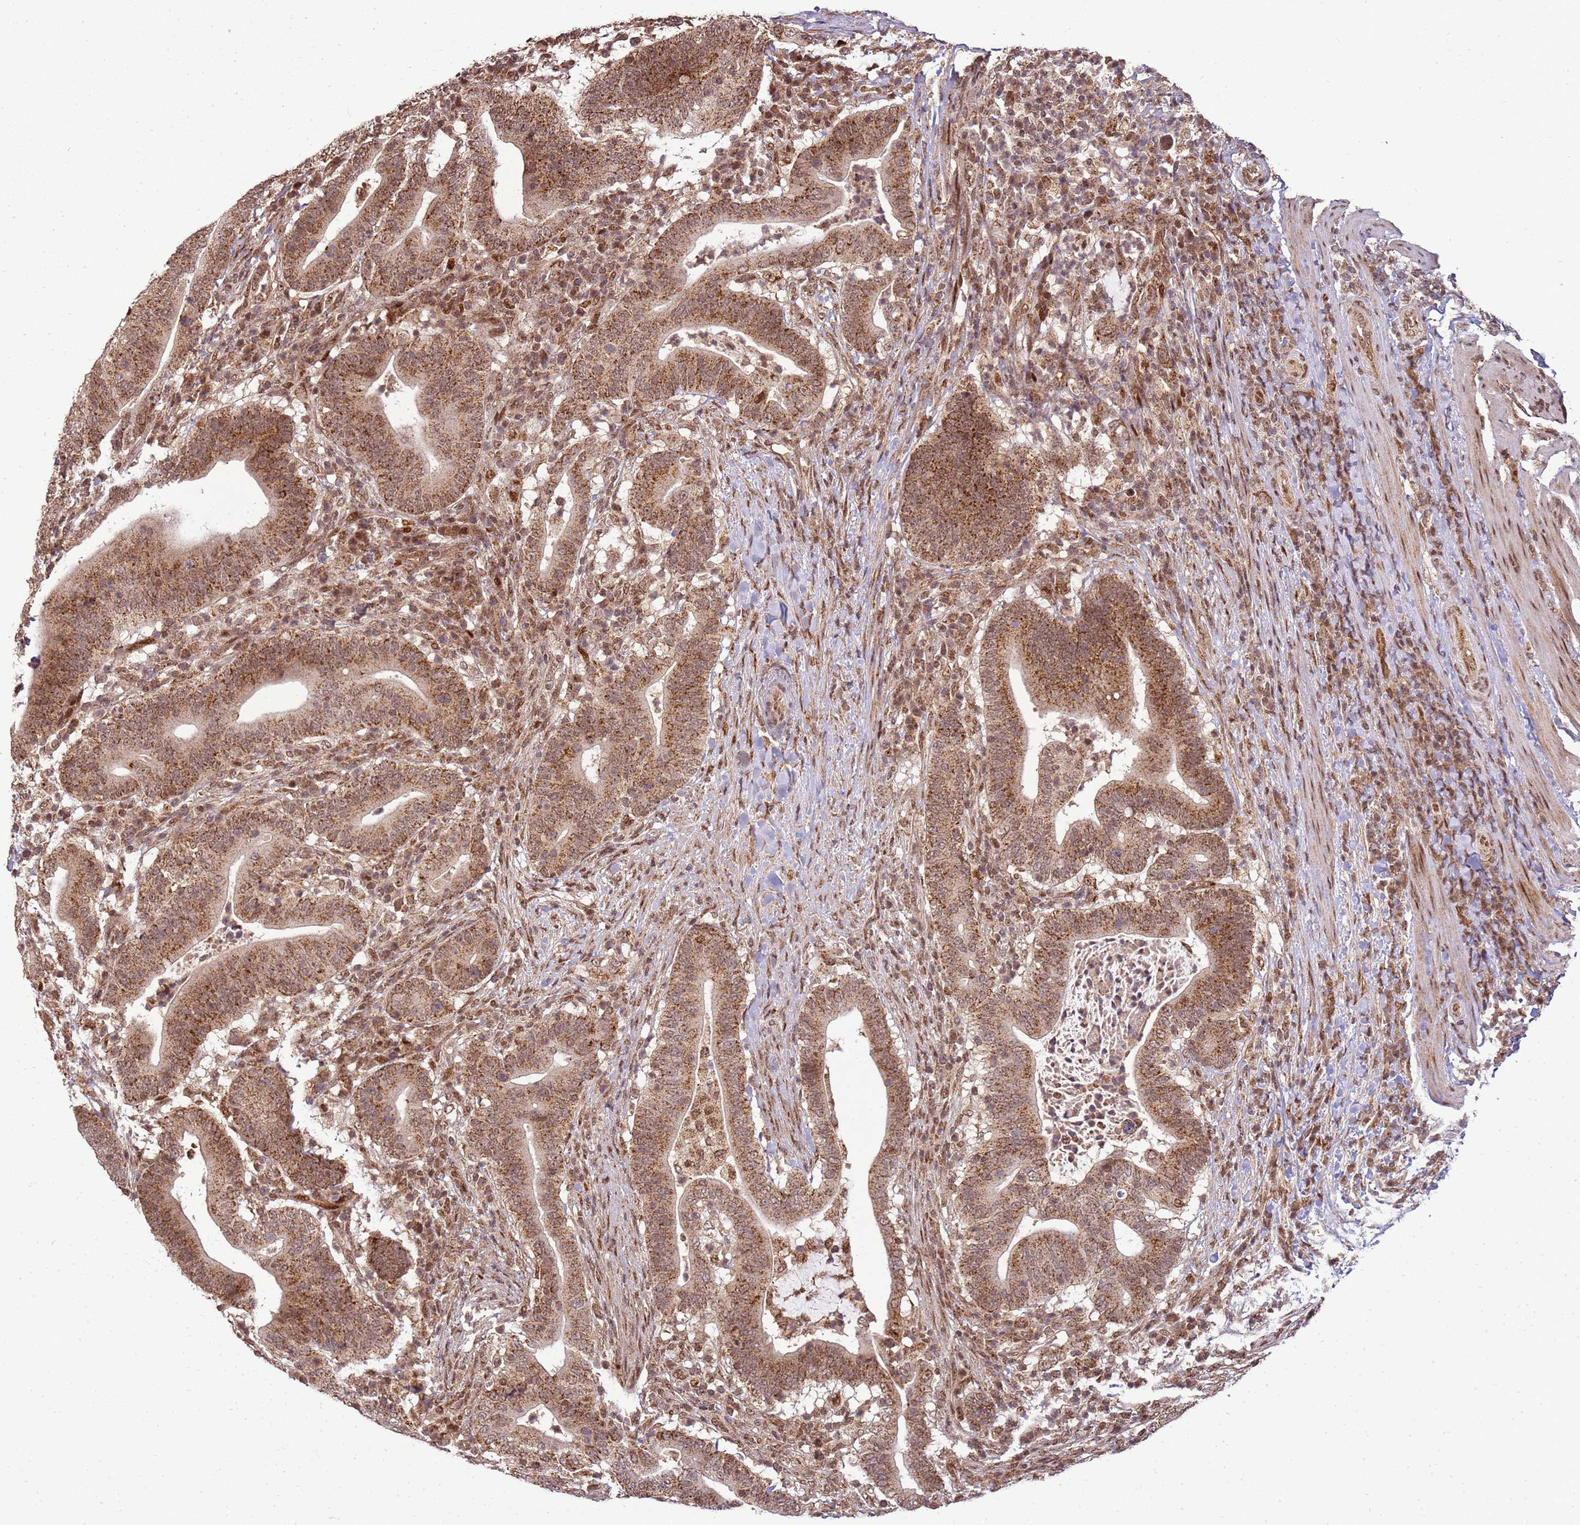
{"staining": {"intensity": "moderate", "quantity": ">75%", "location": "cytoplasmic/membranous"}, "tissue": "colorectal cancer", "cell_type": "Tumor cells", "image_type": "cancer", "snomed": [{"axis": "morphology", "description": "Adenocarcinoma, NOS"}, {"axis": "topography", "description": "Colon"}], "caption": "Tumor cells exhibit moderate cytoplasmic/membranous positivity in about >75% of cells in colorectal cancer (adenocarcinoma). (DAB (3,3'-diaminobenzidine) IHC, brown staining for protein, blue staining for nuclei).", "gene": "PEX14", "patient": {"sex": "female", "age": 66}}